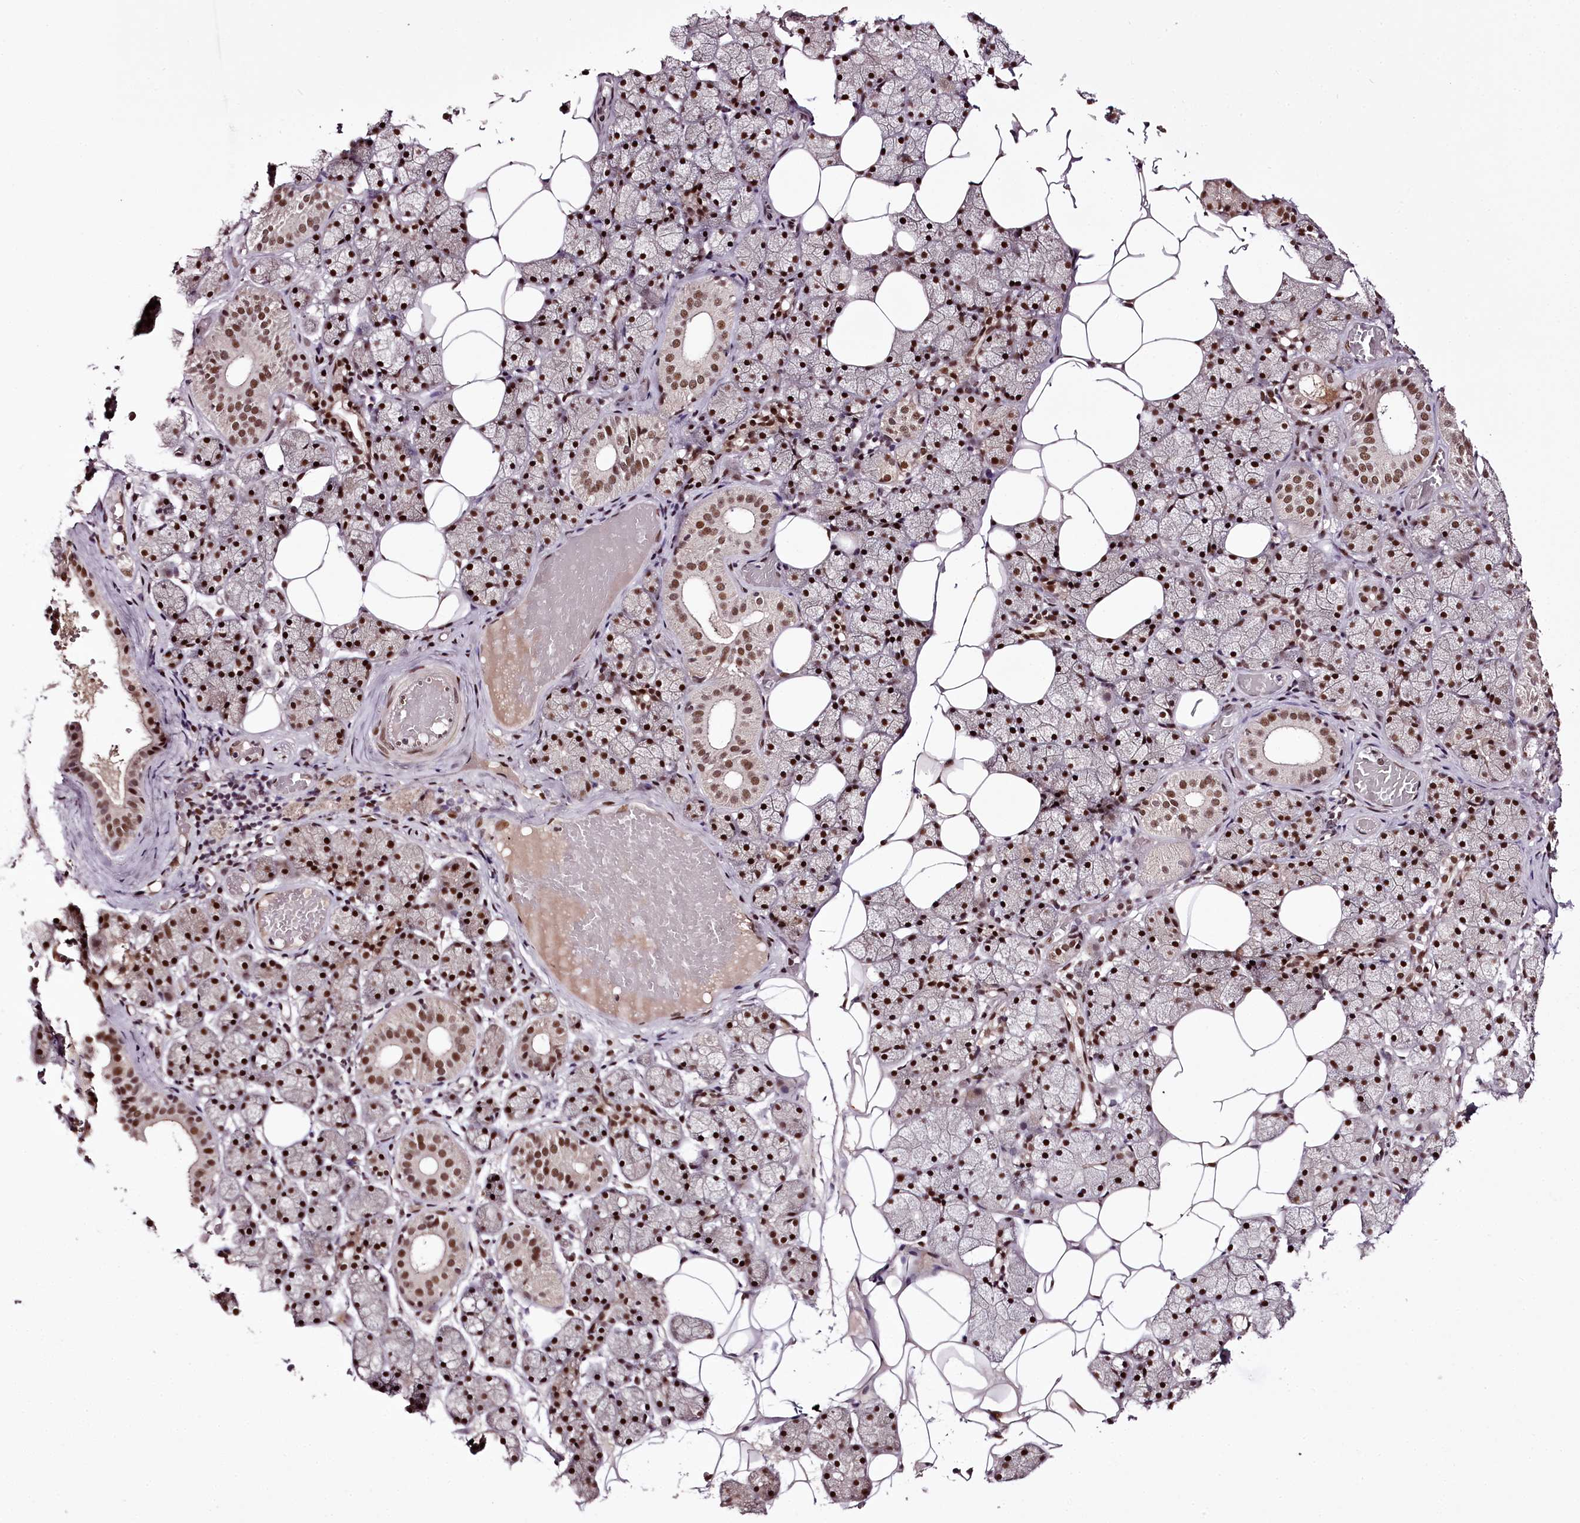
{"staining": {"intensity": "strong", "quantity": ">75%", "location": "nuclear"}, "tissue": "salivary gland", "cell_type": "Glandular cells", "image_type": "normal", "snomed": [{"axis": "morphology", "description": "Normal tissue, NOS"}, {"axis": "topography", "description": "Salivary gland"}], "caption": "Immunohistochemistry (IHC) photomicrograph of normal salivary gland stained for a protein (brown), which exhibits high levels of strong nuclear staining in approximately >75% of glandular cells.", "gene": "TTC33", "patient": {"sex": "female", "age": 33}}